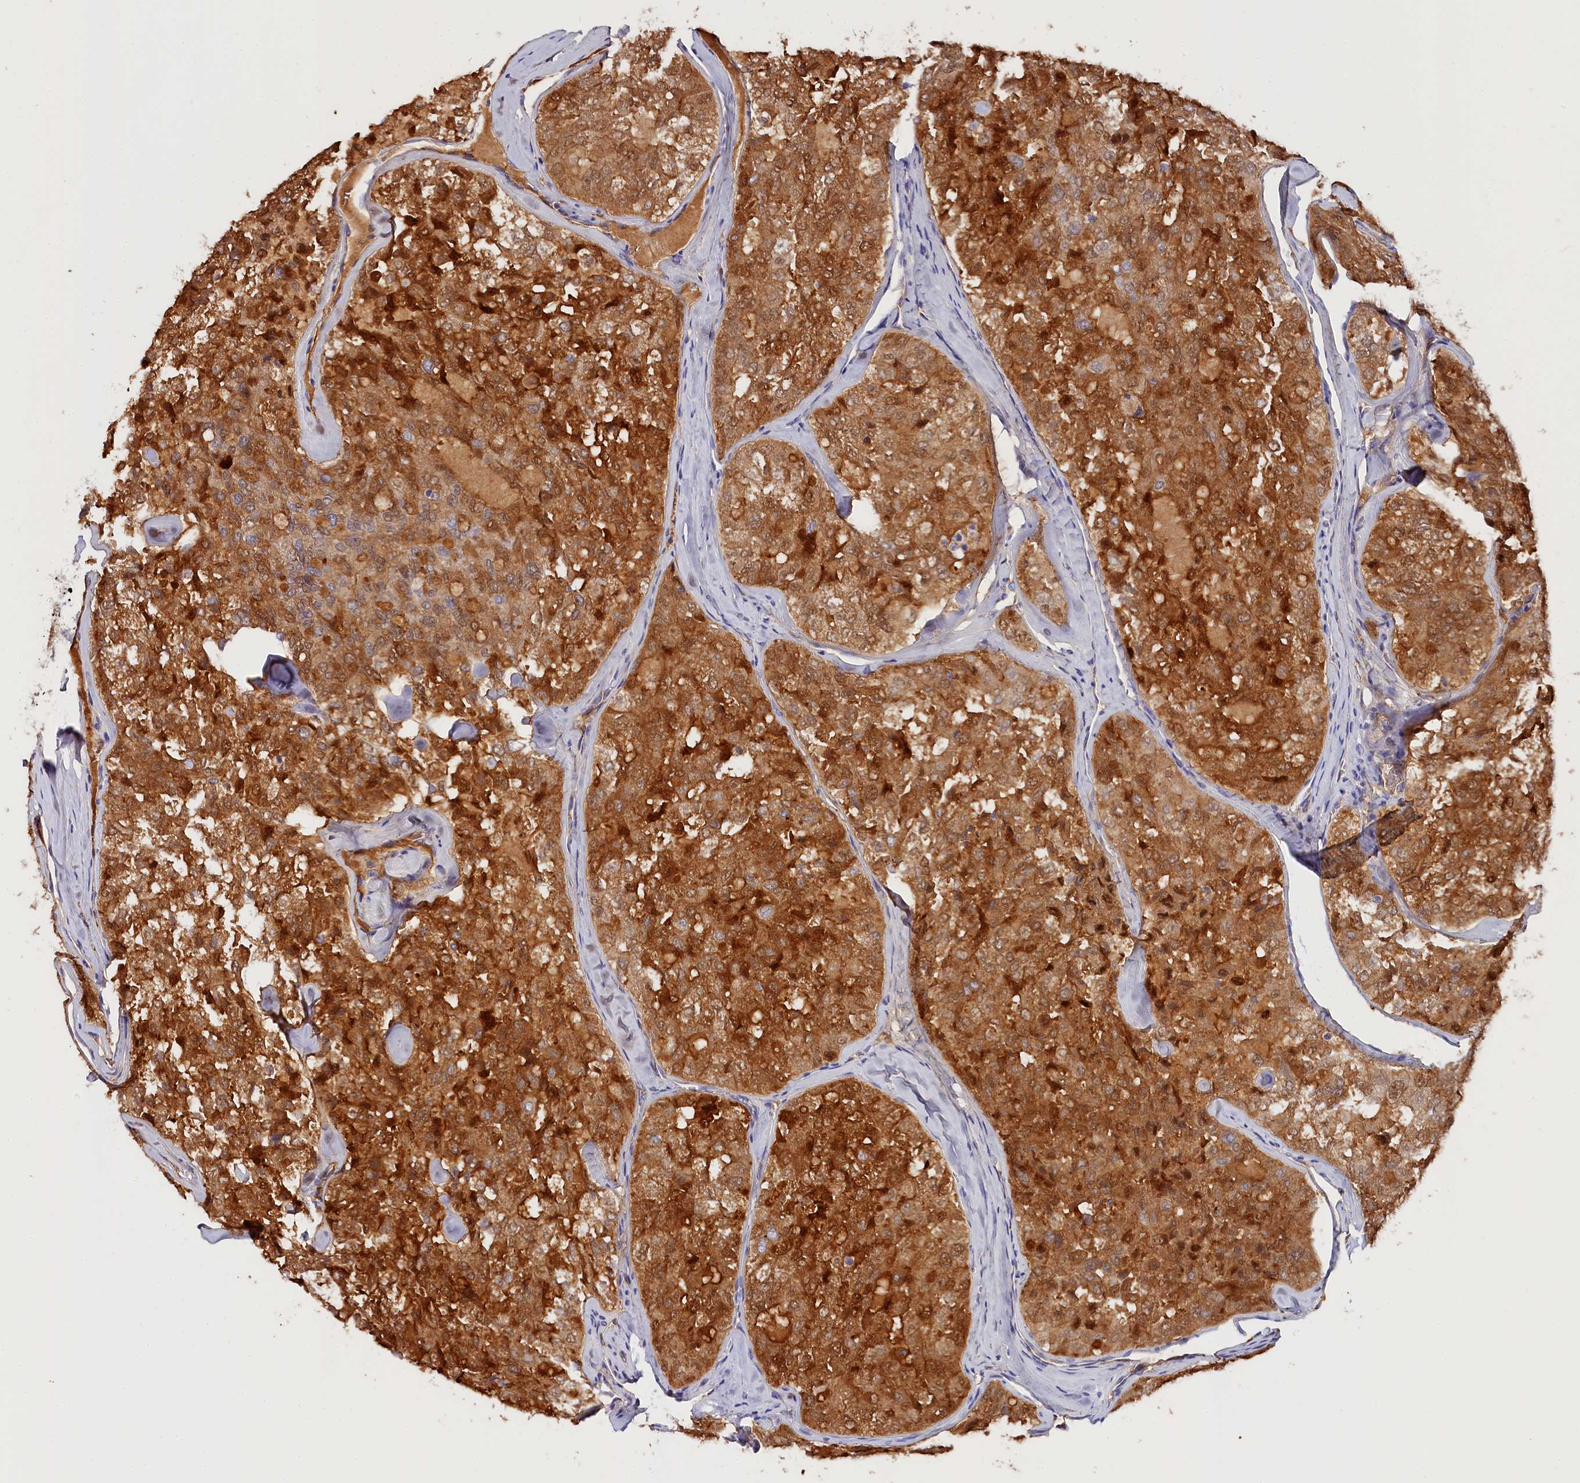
{"staining": {"intensity": "moderate", "quantity": ">75%", "location": "cytoplasmic/membranous"}, "tissue": "thyroid cancer", "cell_type": "Tumor cells", "image_type": "cancer", "snomed": [{"axis": "morphology", "description": "Follicular adenoma carcinoma, NOS"}, {"axis": "topography", "description": "Thyroid gland"}], "caption": "Immunohistochemical staining of human thyroid cancer (follicular adenoma carcinoma) shows medium levels of moderate cytoplasmic/membranous protein staining in approximately >75% of tumor cells. (DAB IHC, brown staining for protein, blue staining for nuclei).", "gene": "KATNB1", "patient": {"sex": "male", "age": 75}}